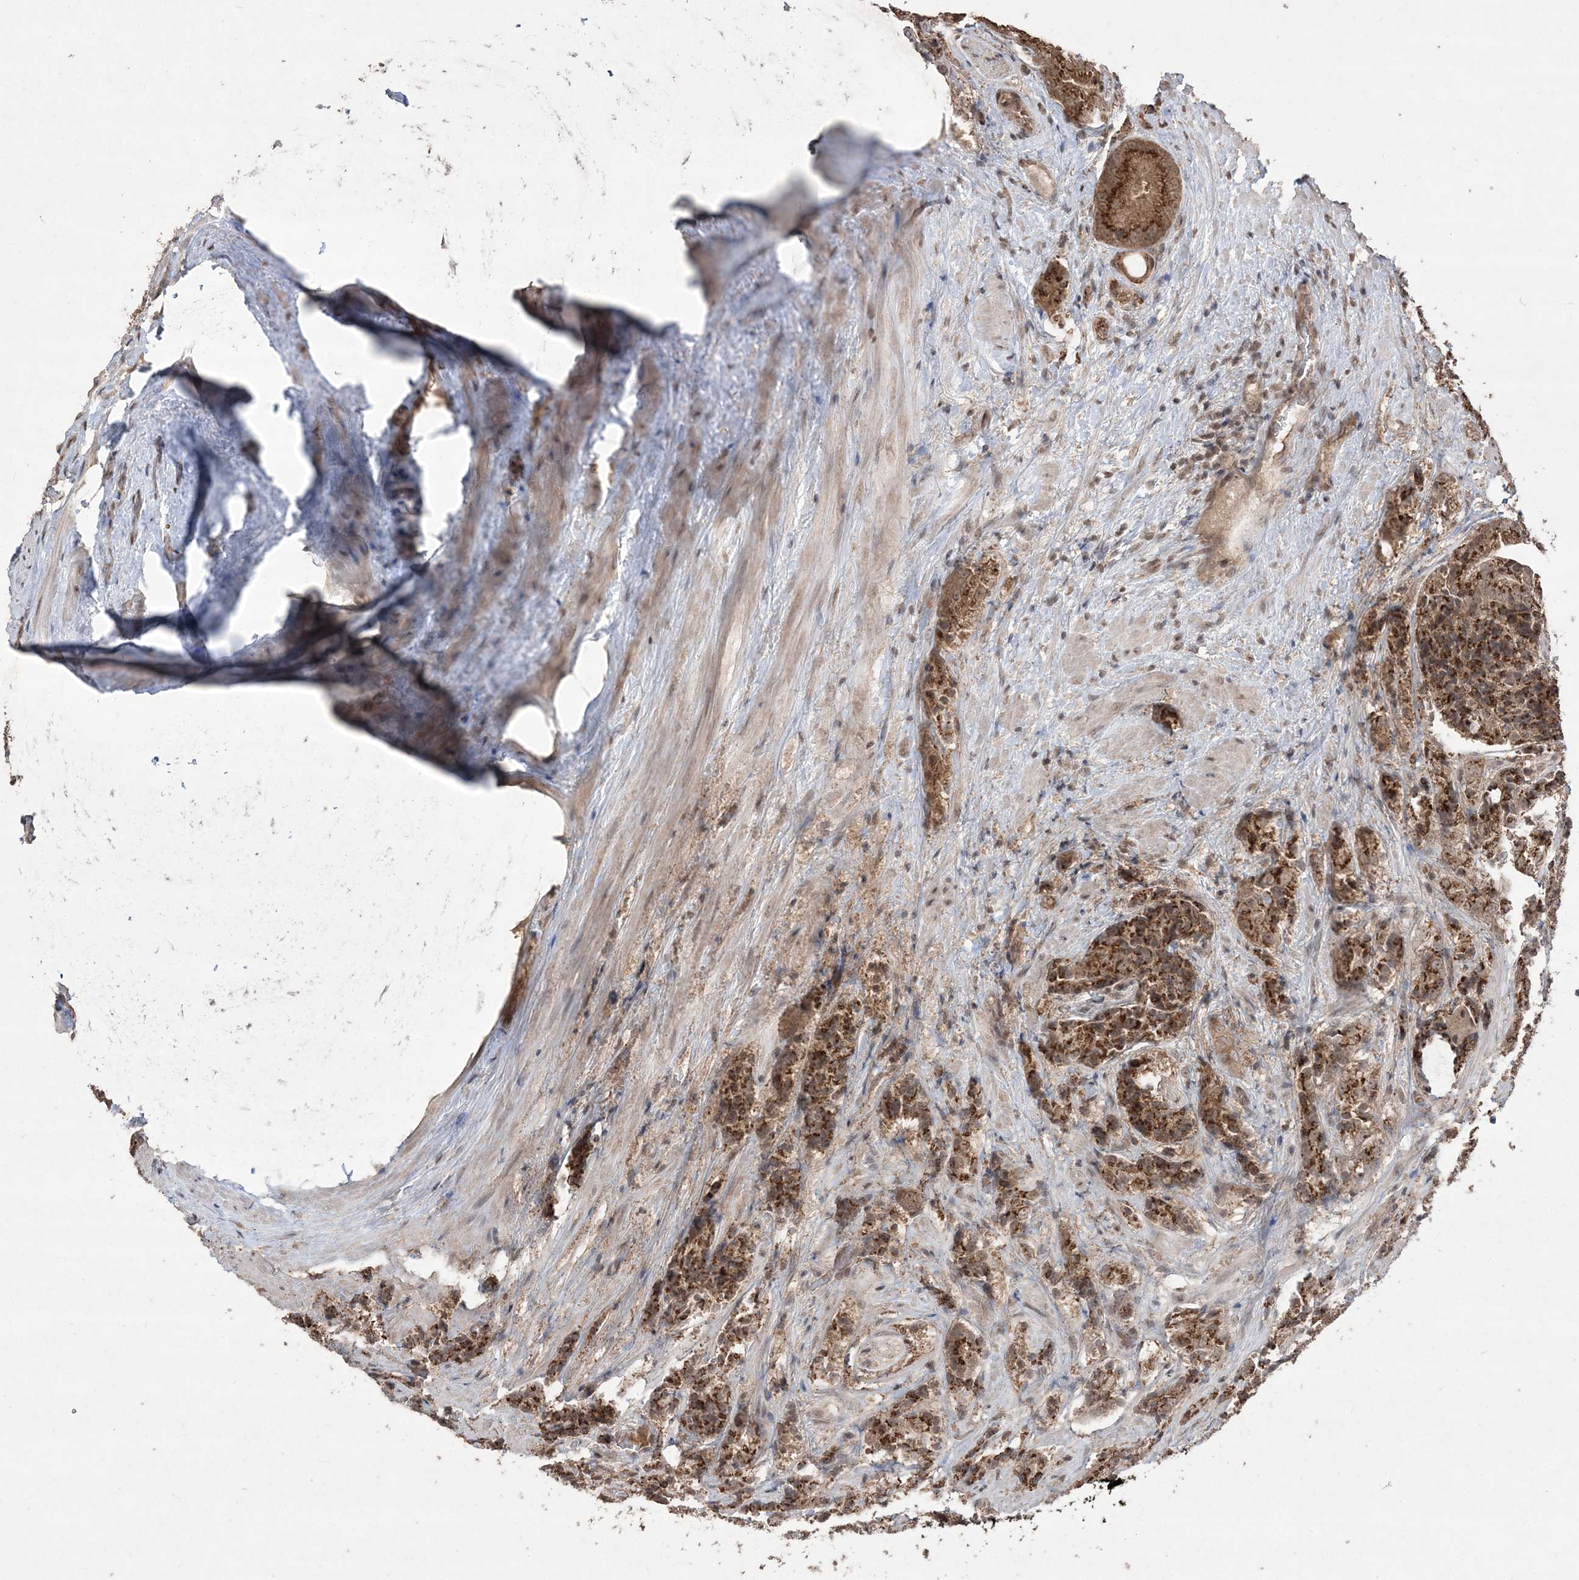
{"staining": {"intensity": "strong", "quantity": "25%-75%", "location": "cytoplasmic/membranous"}, "tissue": "prostate cancer", "cell_type": "Tumor cells", "image_type": "cancer", "snomed": [{"axis": "morphology", "description": "Adenocarcinoma, High grade"}, {"axis": "topography", "description": "Prostate"}], "caption": "Prostate cancer (high-grade adenocarcinoma) stained with IHC reveals strong cytoplasmic/membranous positivity in about 25%-75% of tumor cells.", "gene": "EHHADH", "patient": {"sex": "male", "age": 57}}